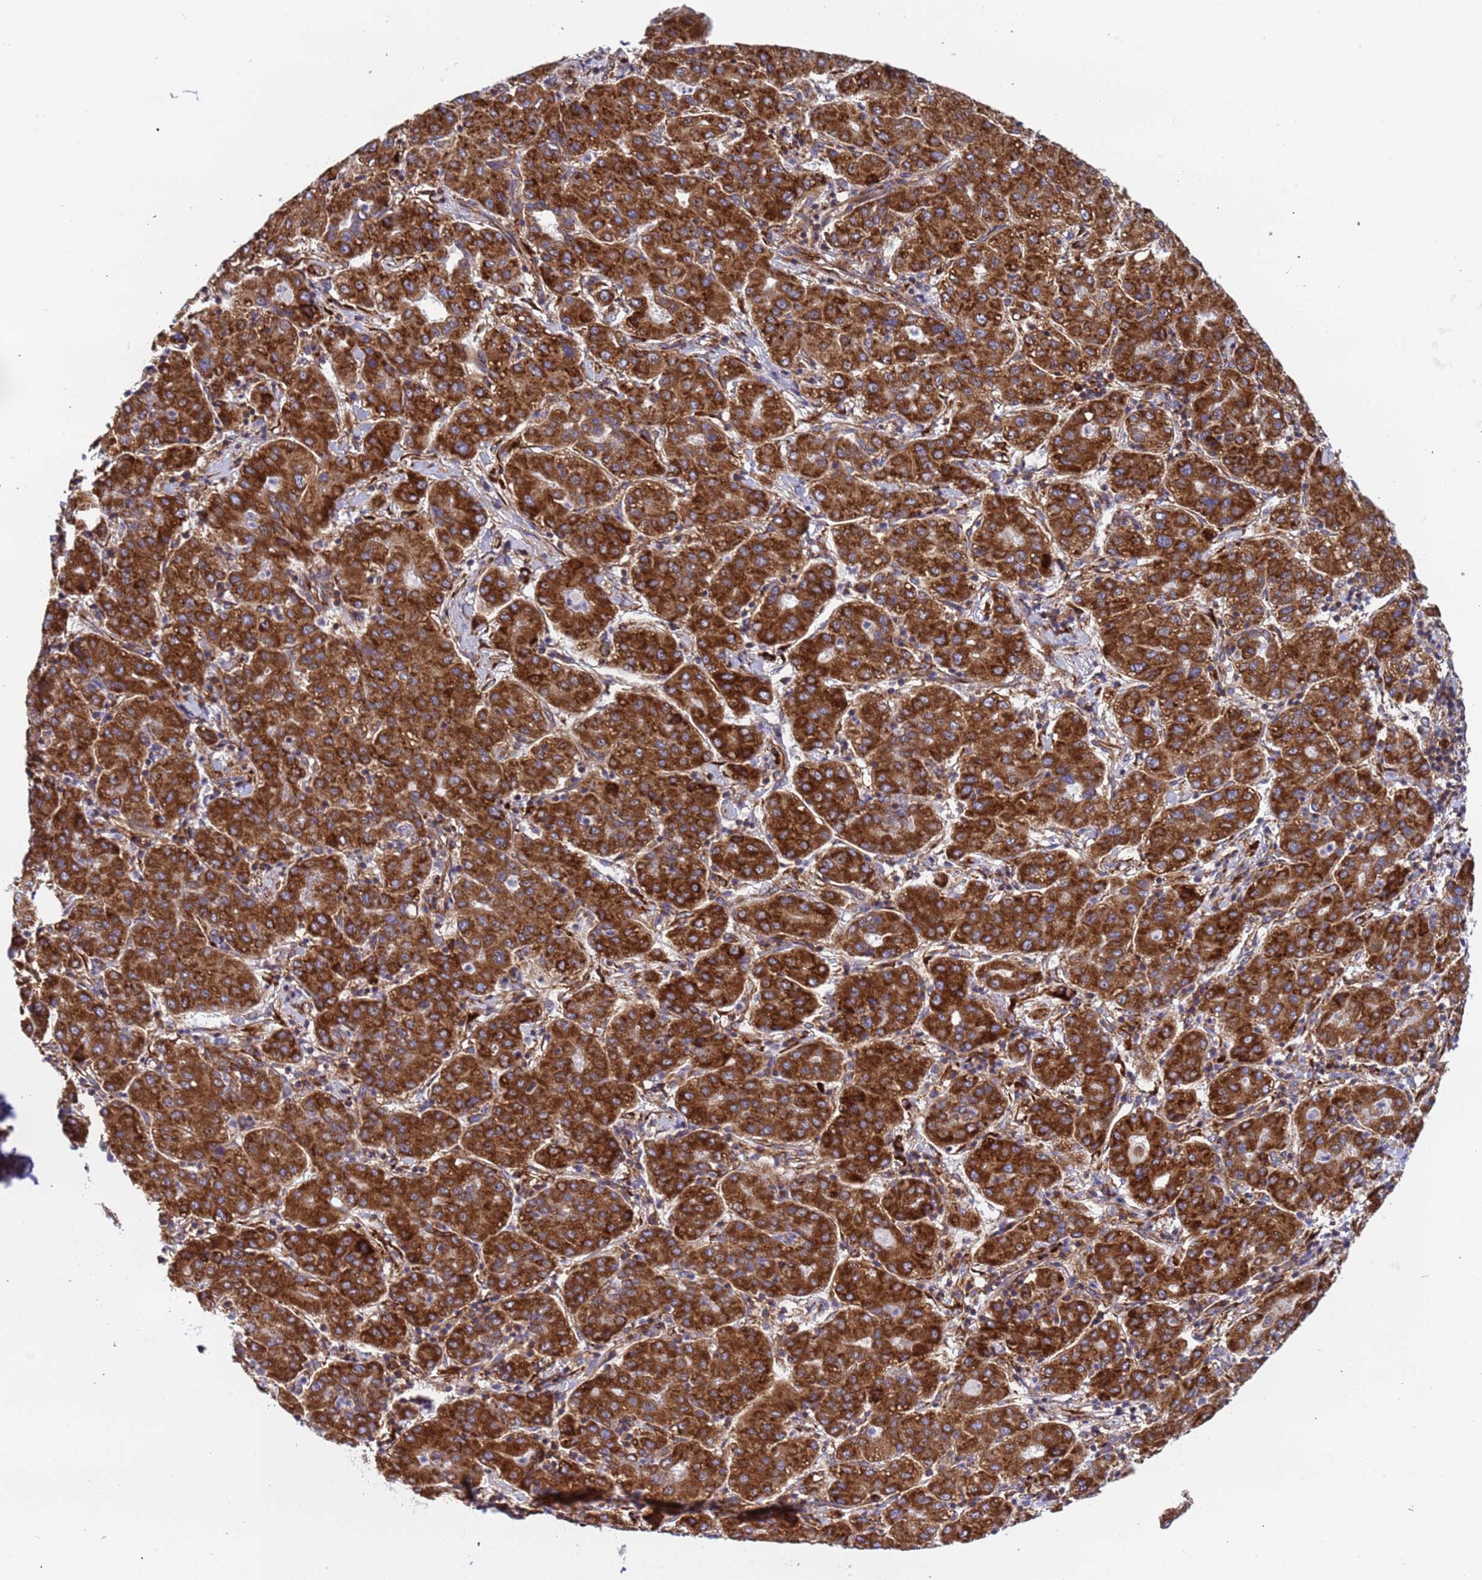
{"staining": {"intensity": "strong", "quantity": ">75%", "location": "cytoplasmic/membranous"}, "tissue": "liver cancer", "cell_type": "Tumor cells", "image_type": "cancer", "snomed": [{"axis": "morphology", "description": "Carcinoma, Hepatocellular, NOS"}, {"axis": "topography", "description": "Liver"}], "caption": "This is an image of immunohistochemistry (IHC) staining of hepatocellular carcinoma (liver), which shows strong staining in the cytoplasmic/membranous of tumor cells.", "gene": "RPL36", "patient": {"sex": "male", "age": 65}}